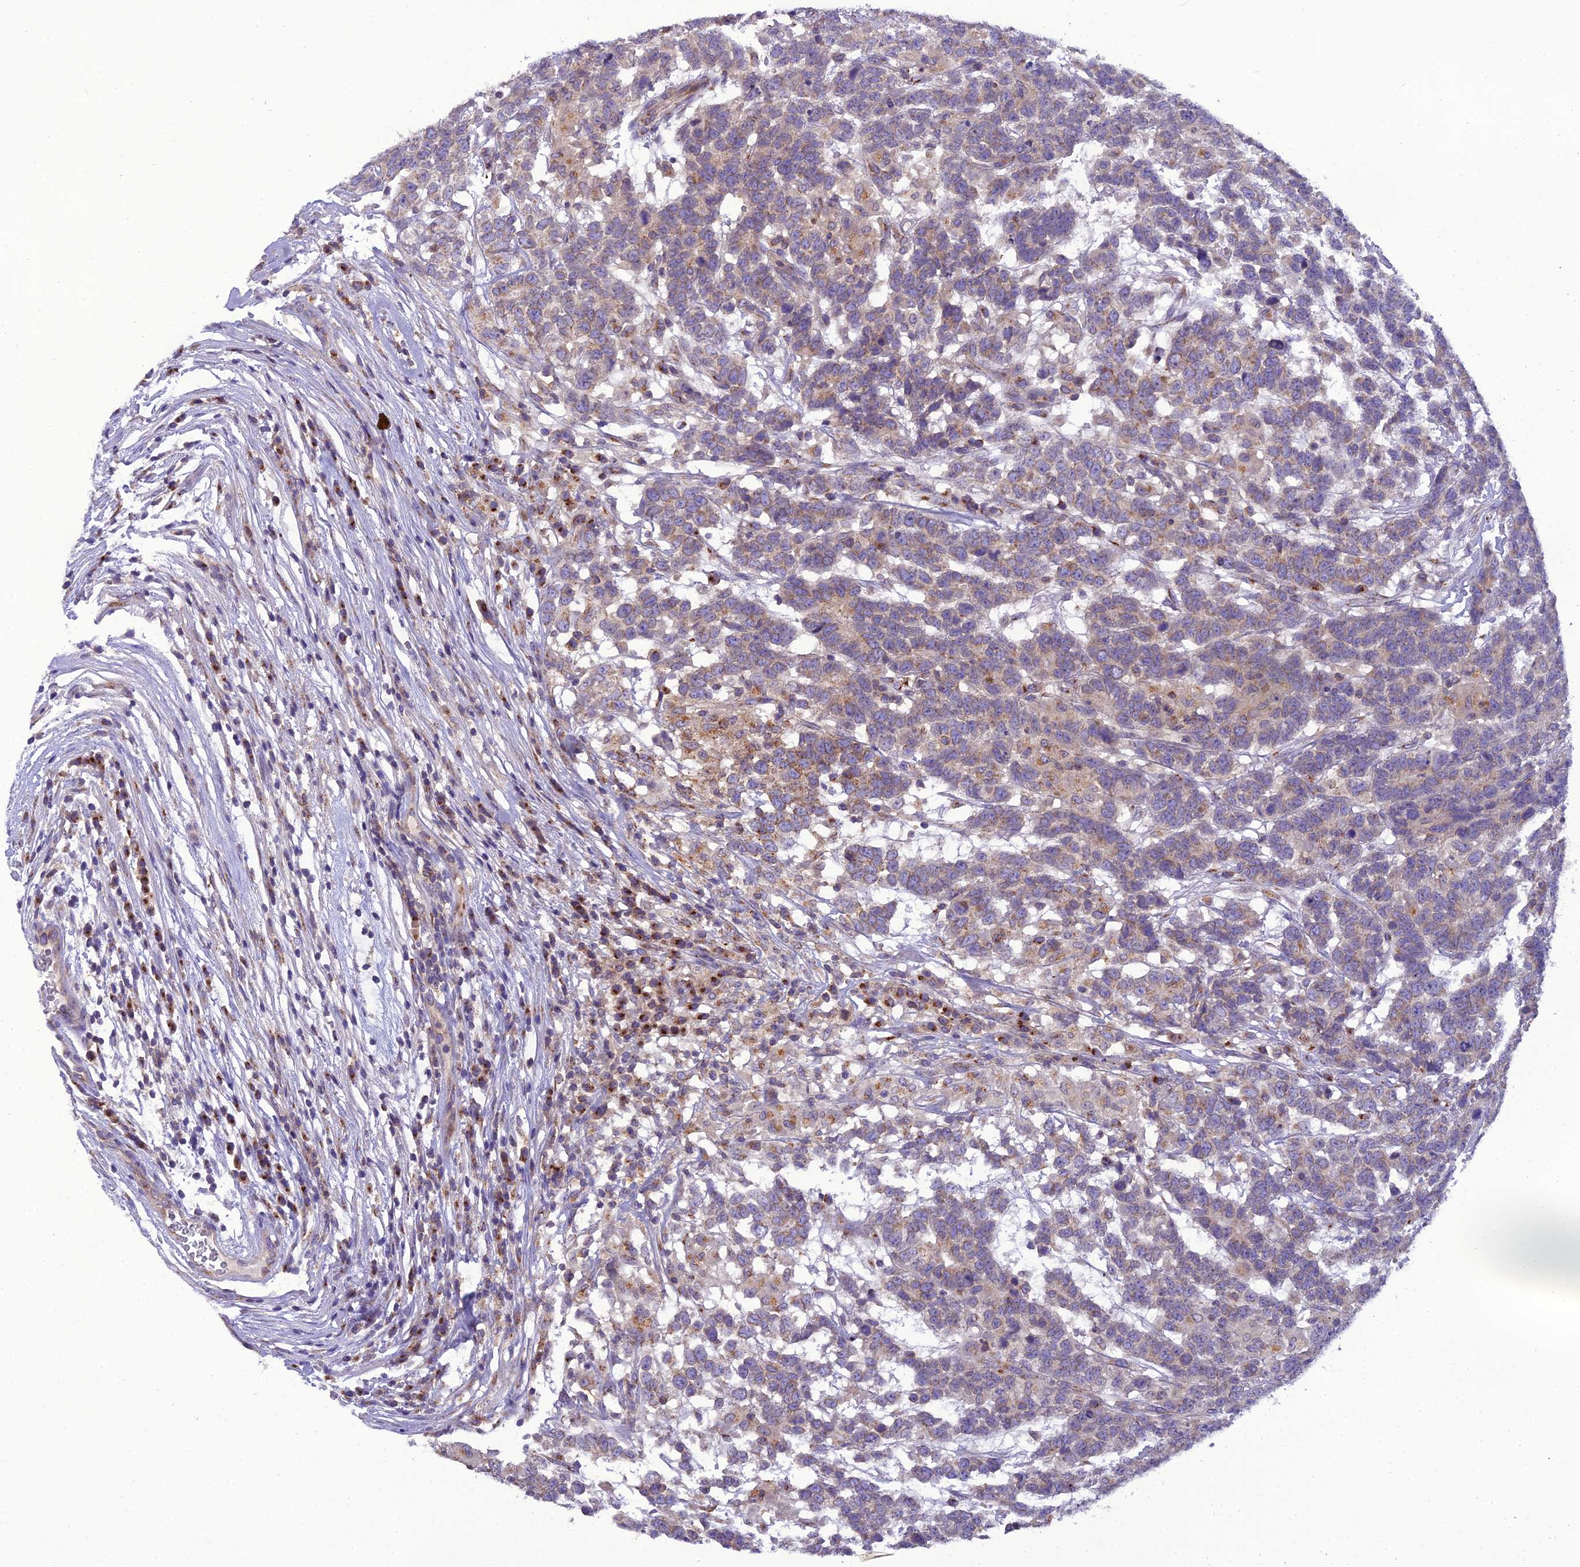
{"staining": {"intensity": "weak", "quantity": "25%-75%", "location": "cytoplasmic/membranous"}, "tissue": "testis cancer", "cell_type": "Tumor cells", "image_type": "cancer", "snomed": [{"axis": "morphology", "description": "Carcinoma, Embryonal, NOS"}, {"axis": "topography", "description": "Testis"}], "caption": "Weak cytoplasmic/membranous expression for a protein is seen in about 25%-75% of tumor cells of embryonal carcinoma (testis) using IHC.", "gene": "GOLPH3", "patient": {"sex": "male", "age": 26}}